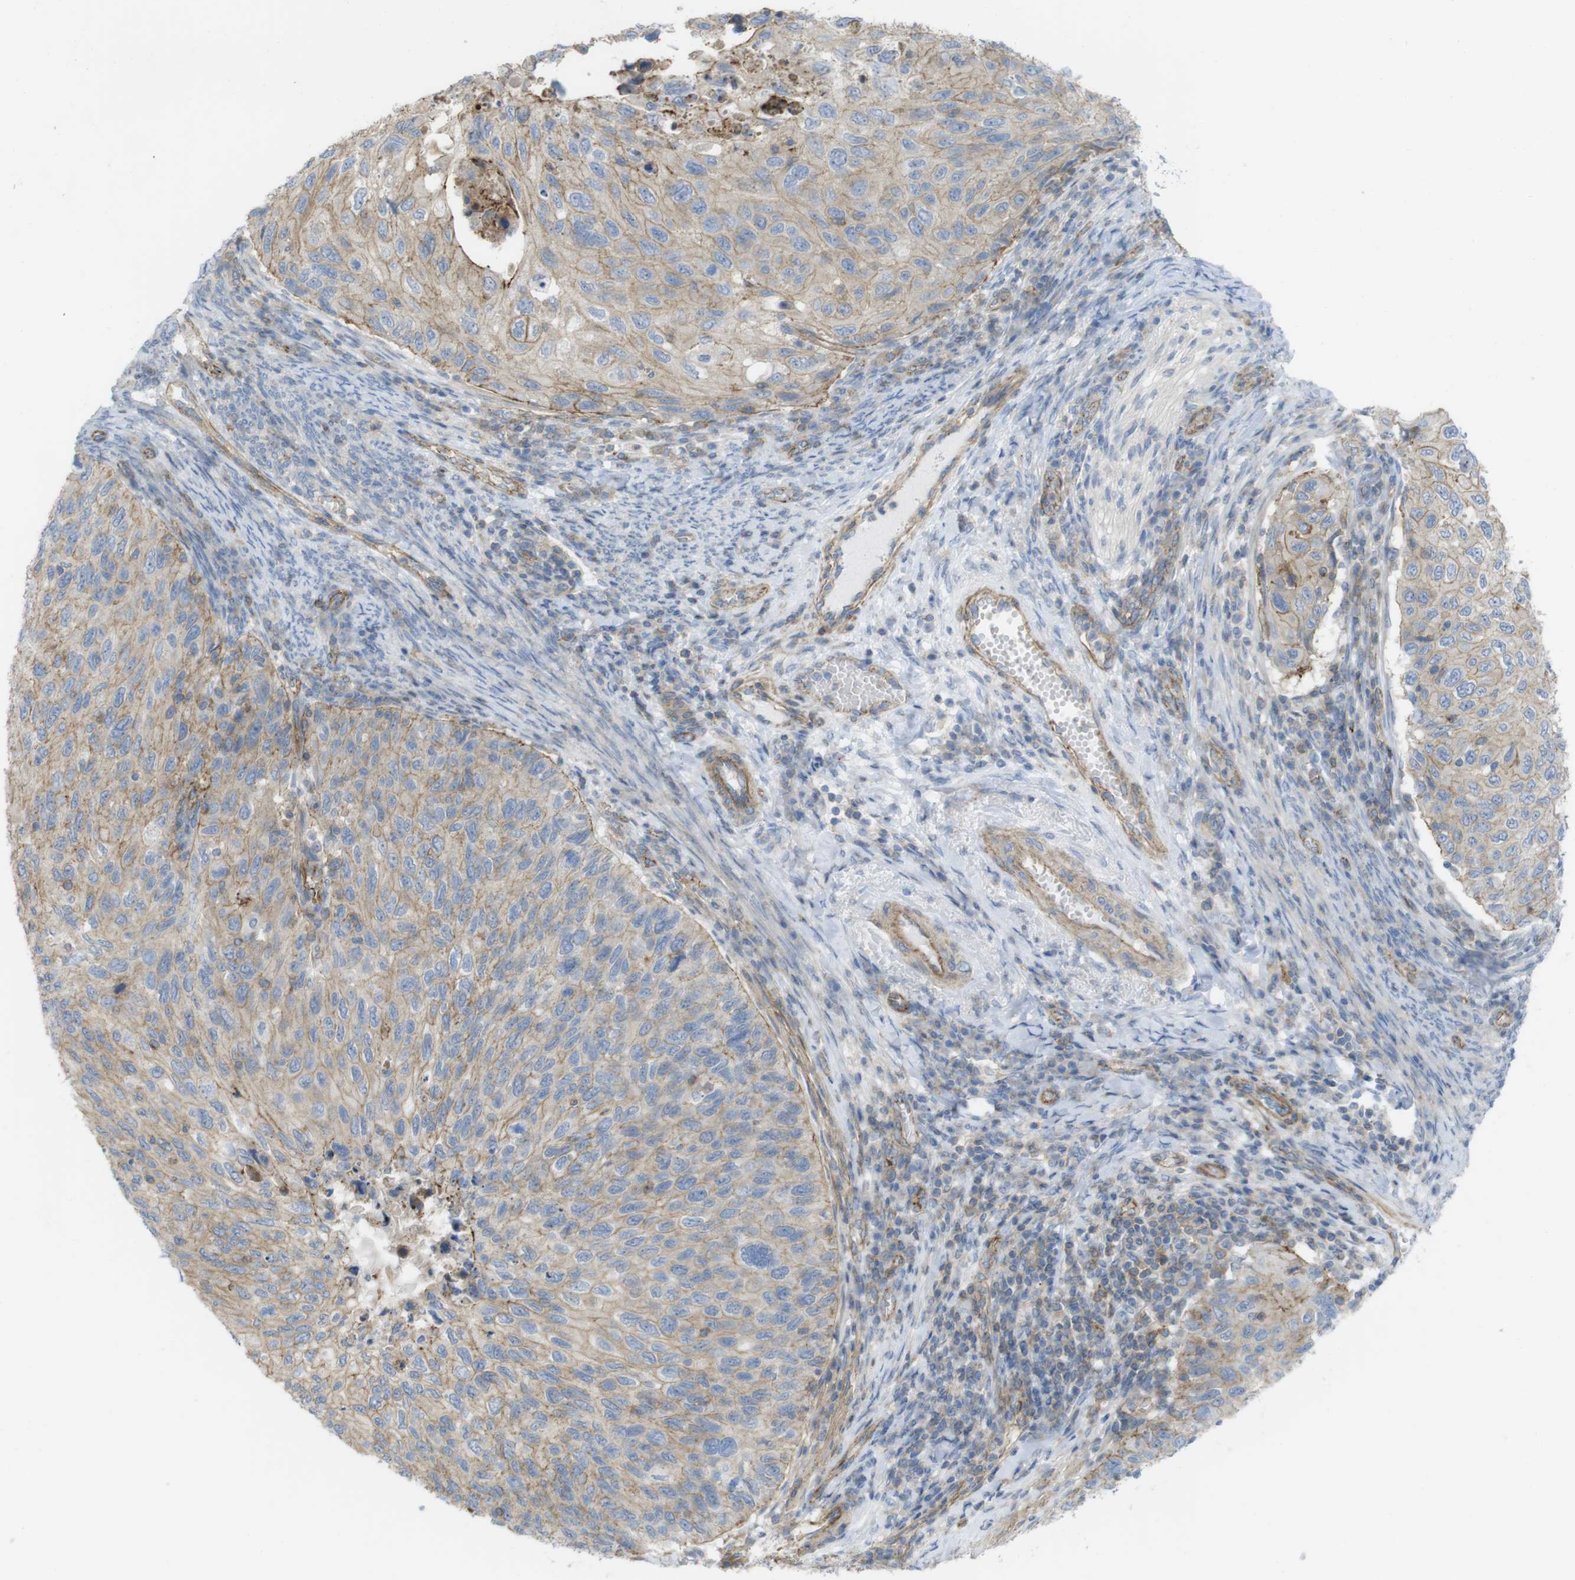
{"staining": {"intensity": "moderate", "quantity": ">75%", "location": "cytoplasmic/membranous"}, "tissue": "cervical cancer", "cell_type": "Tumor cells", "image_type": "cancer", "snomed": [{"axis": "morphology", "description": "Squamous cell carcinoma, NOS"}, {"axis": "topography", "description": "Cervix"}], "caption": "Squamous cell carcinoma (cervical) stained with DAB immunohistochemistry (IHC) displays medium levels of moderate cytoplasmic/membranous expression in about >75% of tumor cells.", "gene": "PREX2", "patient": {"sex": "female", "age": 70}}